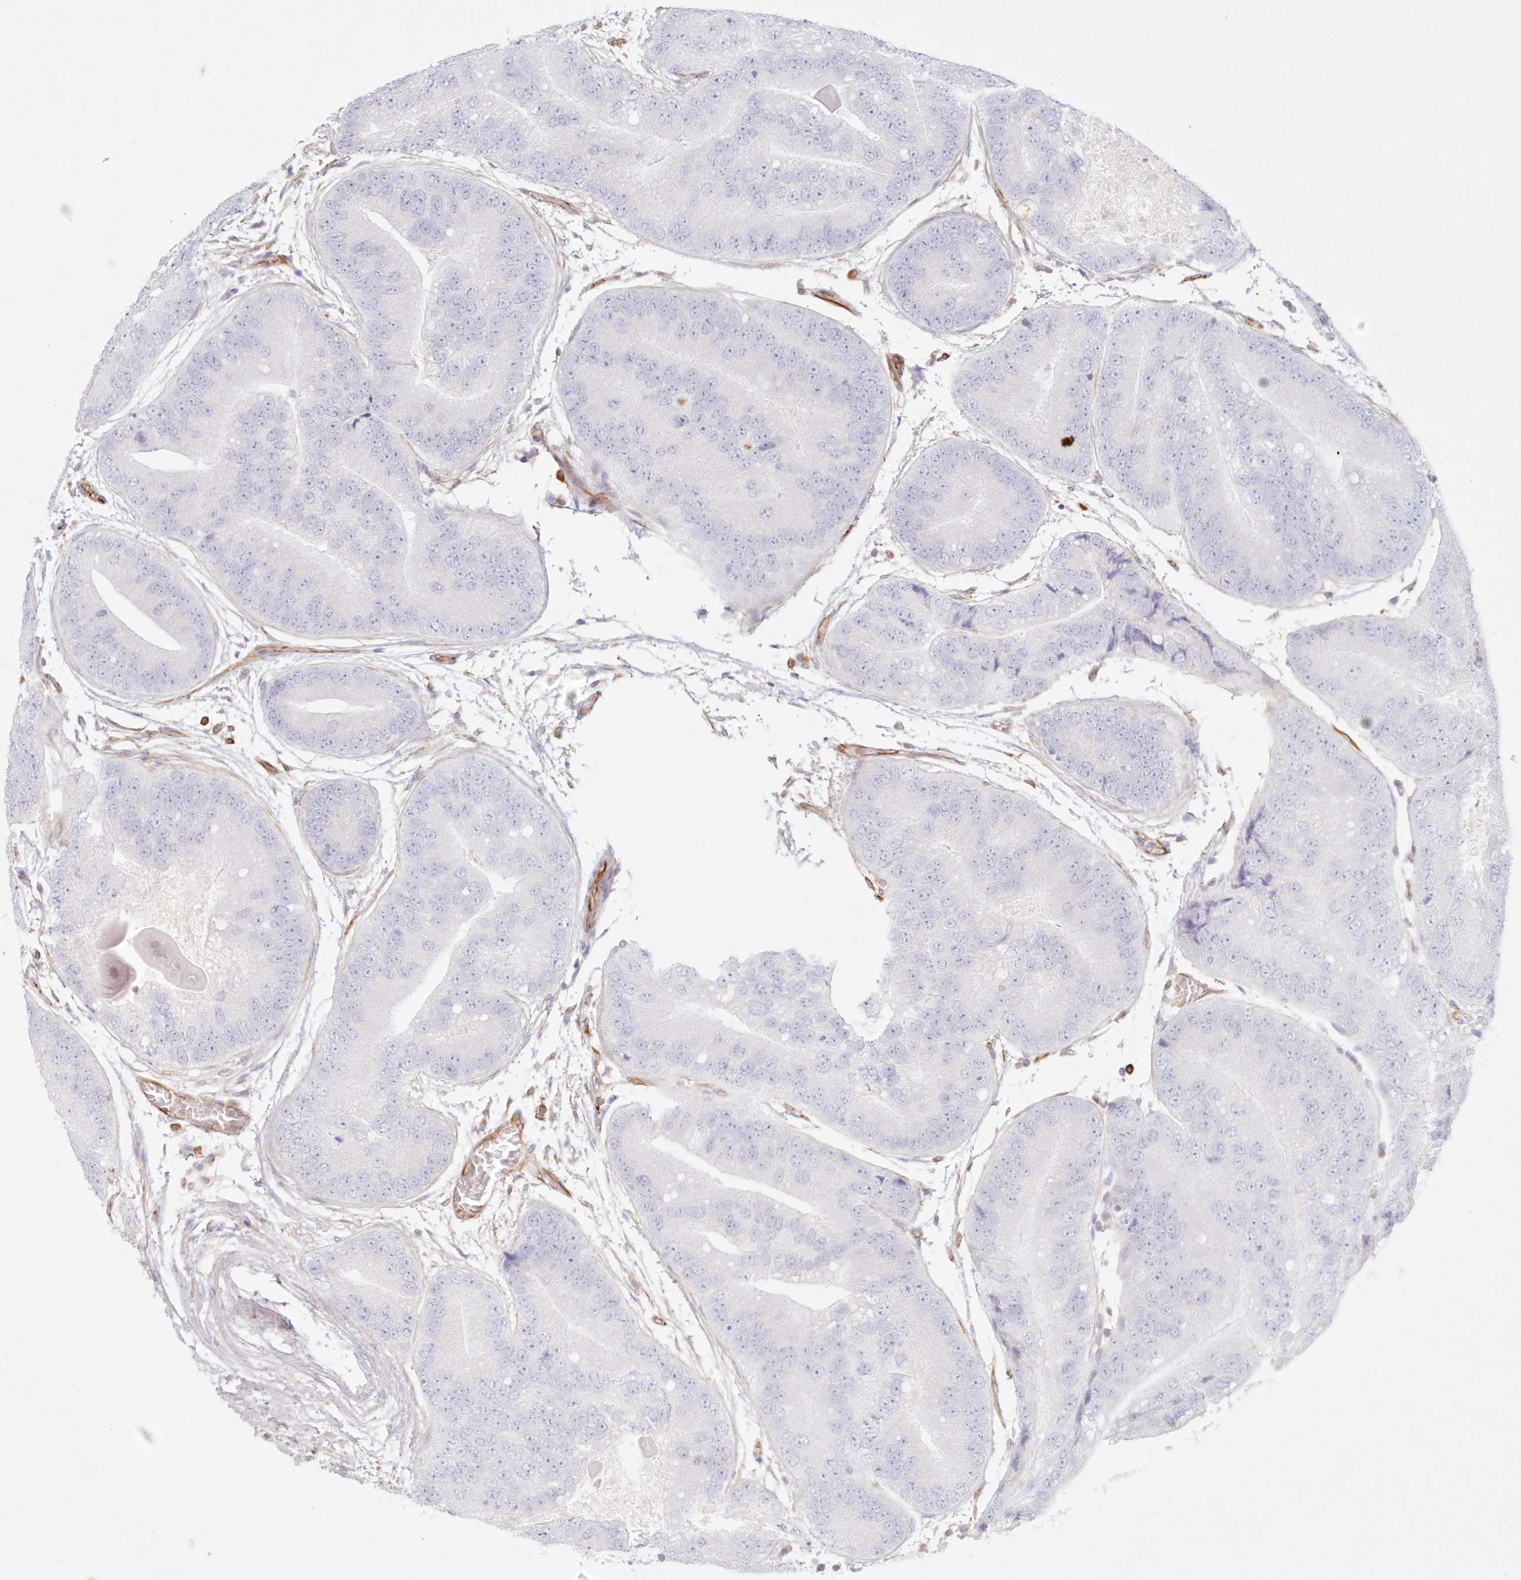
{"staining": {"intensity": "negative", "quantity": "none", "location": "none"}, "tissue": "prostate cancer", "cell_type": "Tumor cells", "image_type": "cancer", "snomed": [{"axis": "morphology", "description": "Adenocarcinoma, High grade"}, {"axis": "topography", "description": "Prostate"}], "caption": "A photomicrograph of human prostate cancer is negative for staining in tumor cells.", "gene": "DMRTB1", "patient": {"sex": "male", "age": 70}}